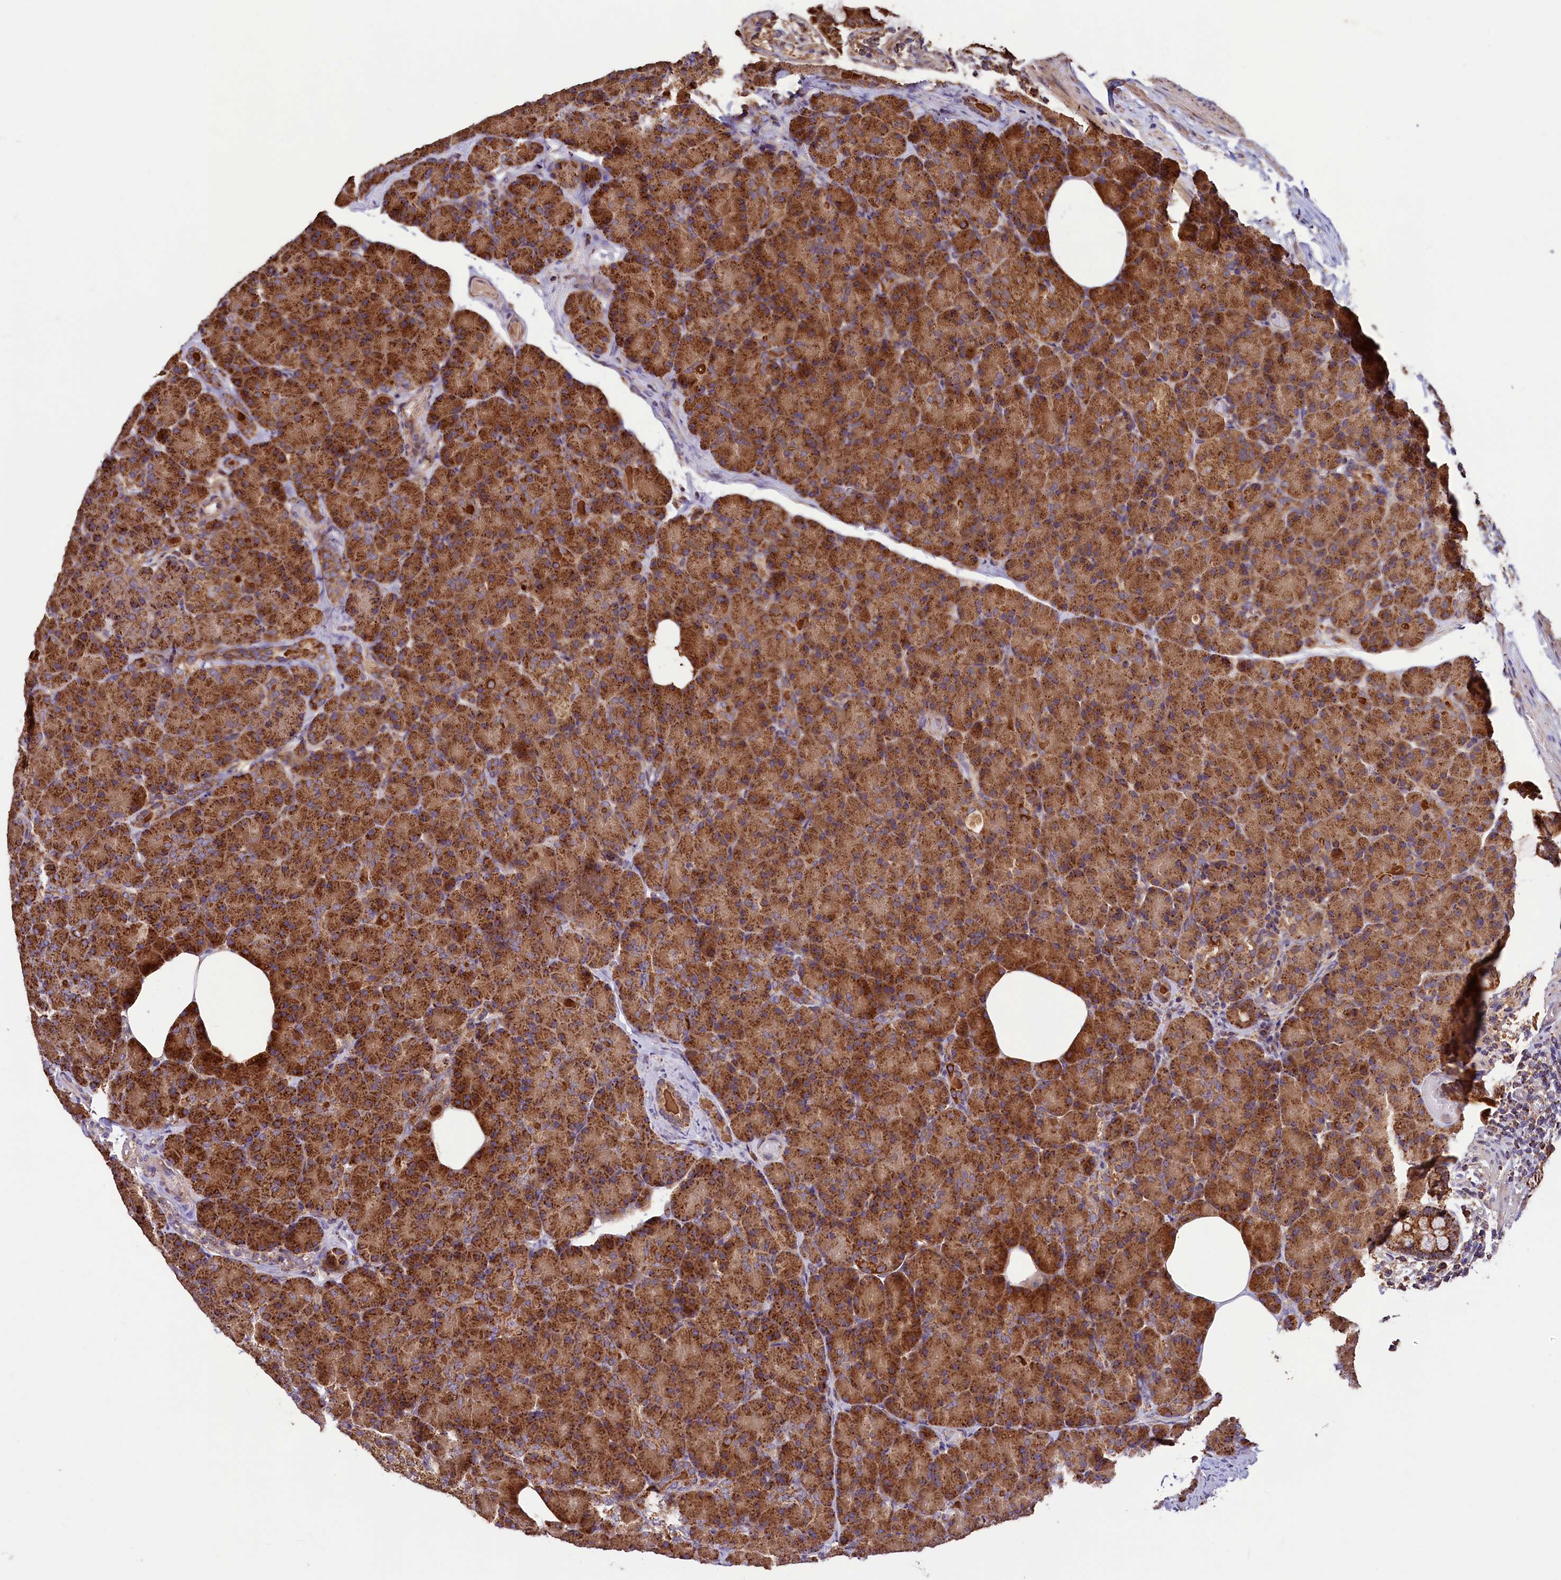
{"staining": {"intensity": "strong", "quantity": ">75%", "location": "cytoplasmic/membranous"}, "tissue": "pancreas", "cell_type": "Exocrine glandular cells", "image_type": "normal", "snomed": [{"axis": "morphology", "description": "Normal tissue, NOS"}, {"axis": "topography", "description": "Pancreas"}], "caption": "Immunohistochemical staining of normal human pancreas exhibits high levels of strong cytoplasmic/membranous staining in approximately >75% of exocrine glandular cells.", "gene": "STARD5", "patient": {"sex": "female", "age": 43}}